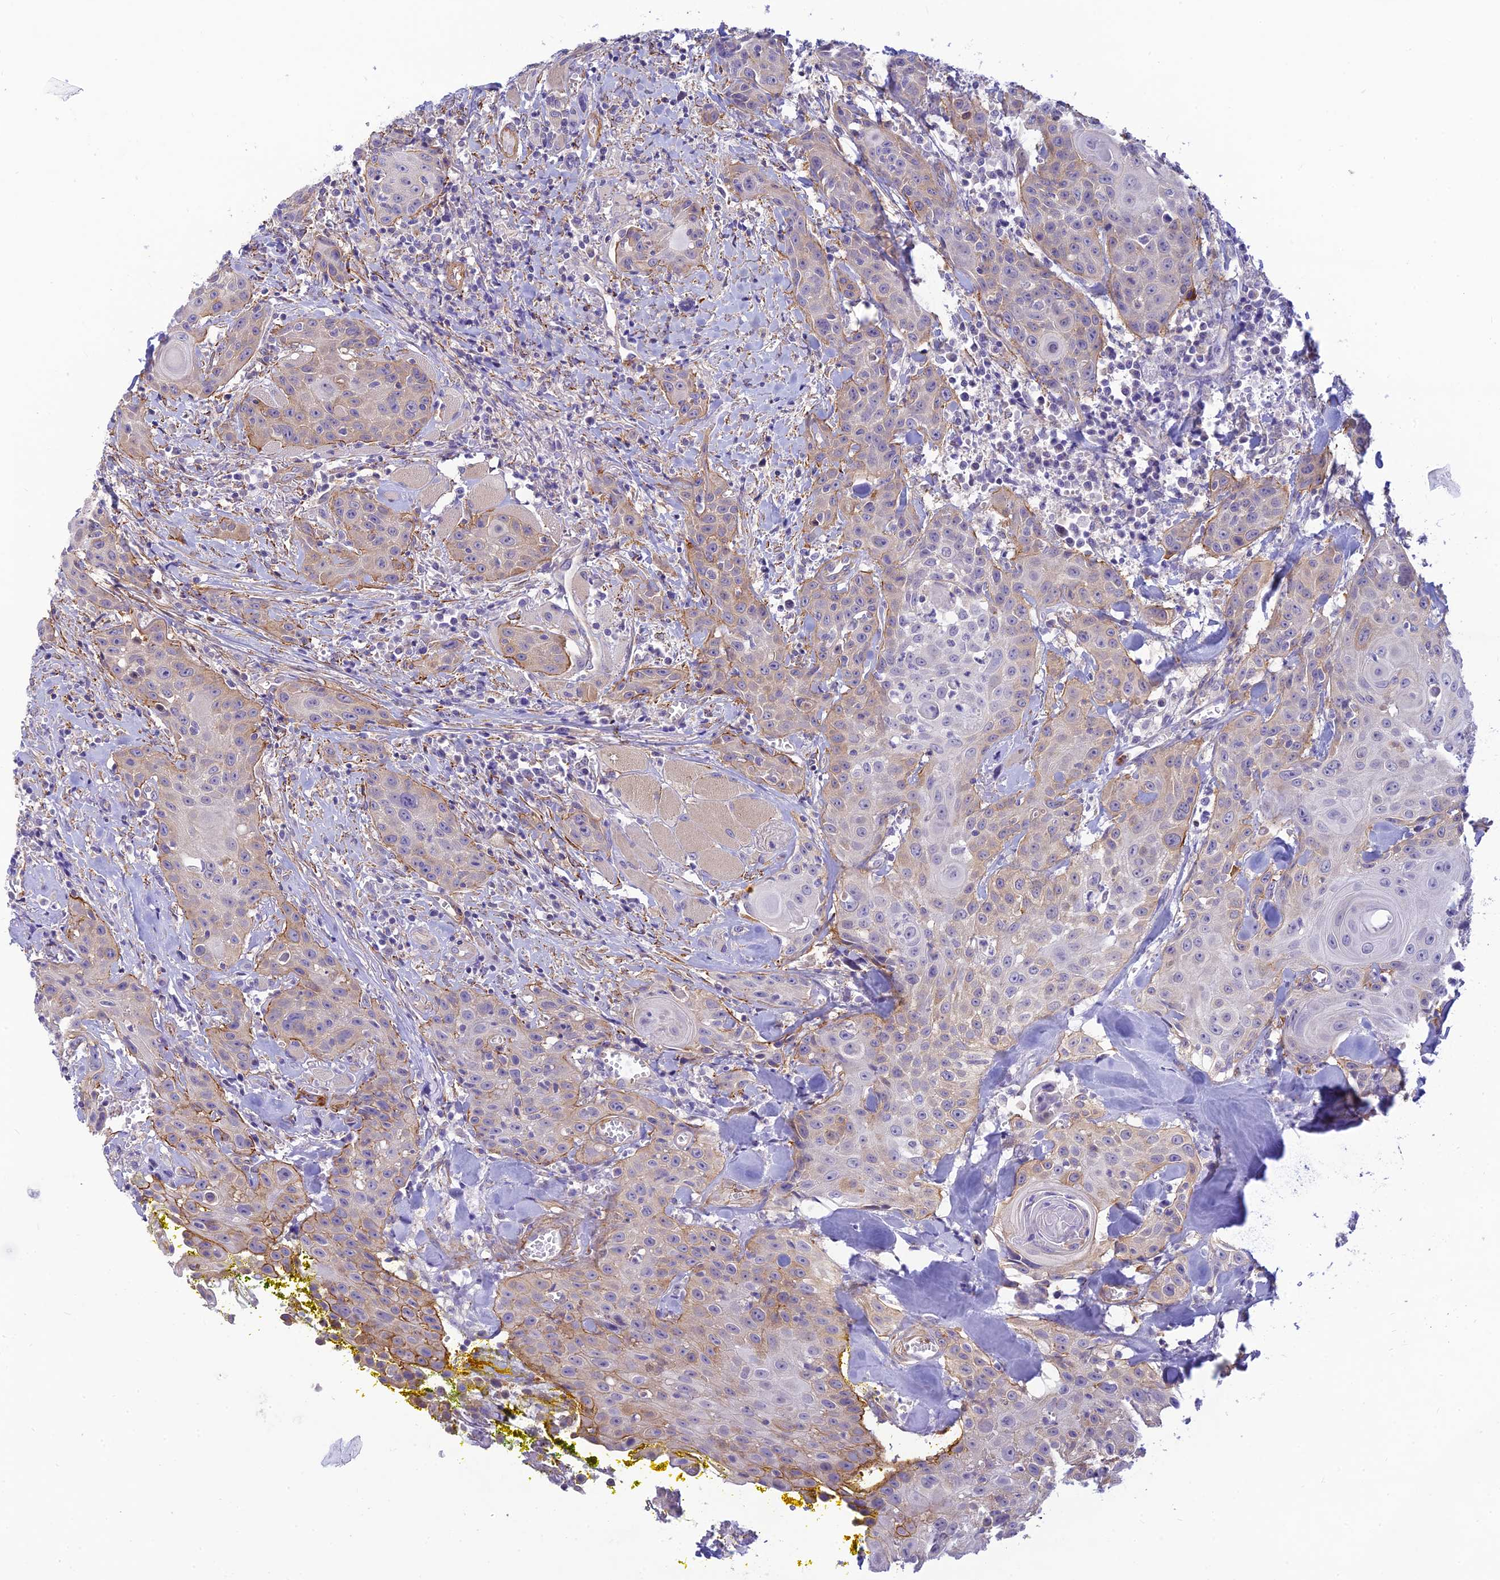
{"staining": {"intensity": "weak", "quantity": "<25%", "location": "cytoplasmic/membranous"}, "tissue": "head and neck cancer", "cell_type": "Tumor cells", "image_type": "cancer", "snomed": [{"axis": "morphology", "description": "Squamous cell carcinoma, NOS"}, {"axis": "topography", "description": "Oral tissue"}, {"axis": "topography", "description": "Head-Neck"}], "caption": "High power microscopy histopathology image of an immunohistochemistry (IHC) image of head and neck cancer, revealing no significant staining in tumor cells.", "gene": "FBXW4", "patient": {"sex": "female", "age": 82}}